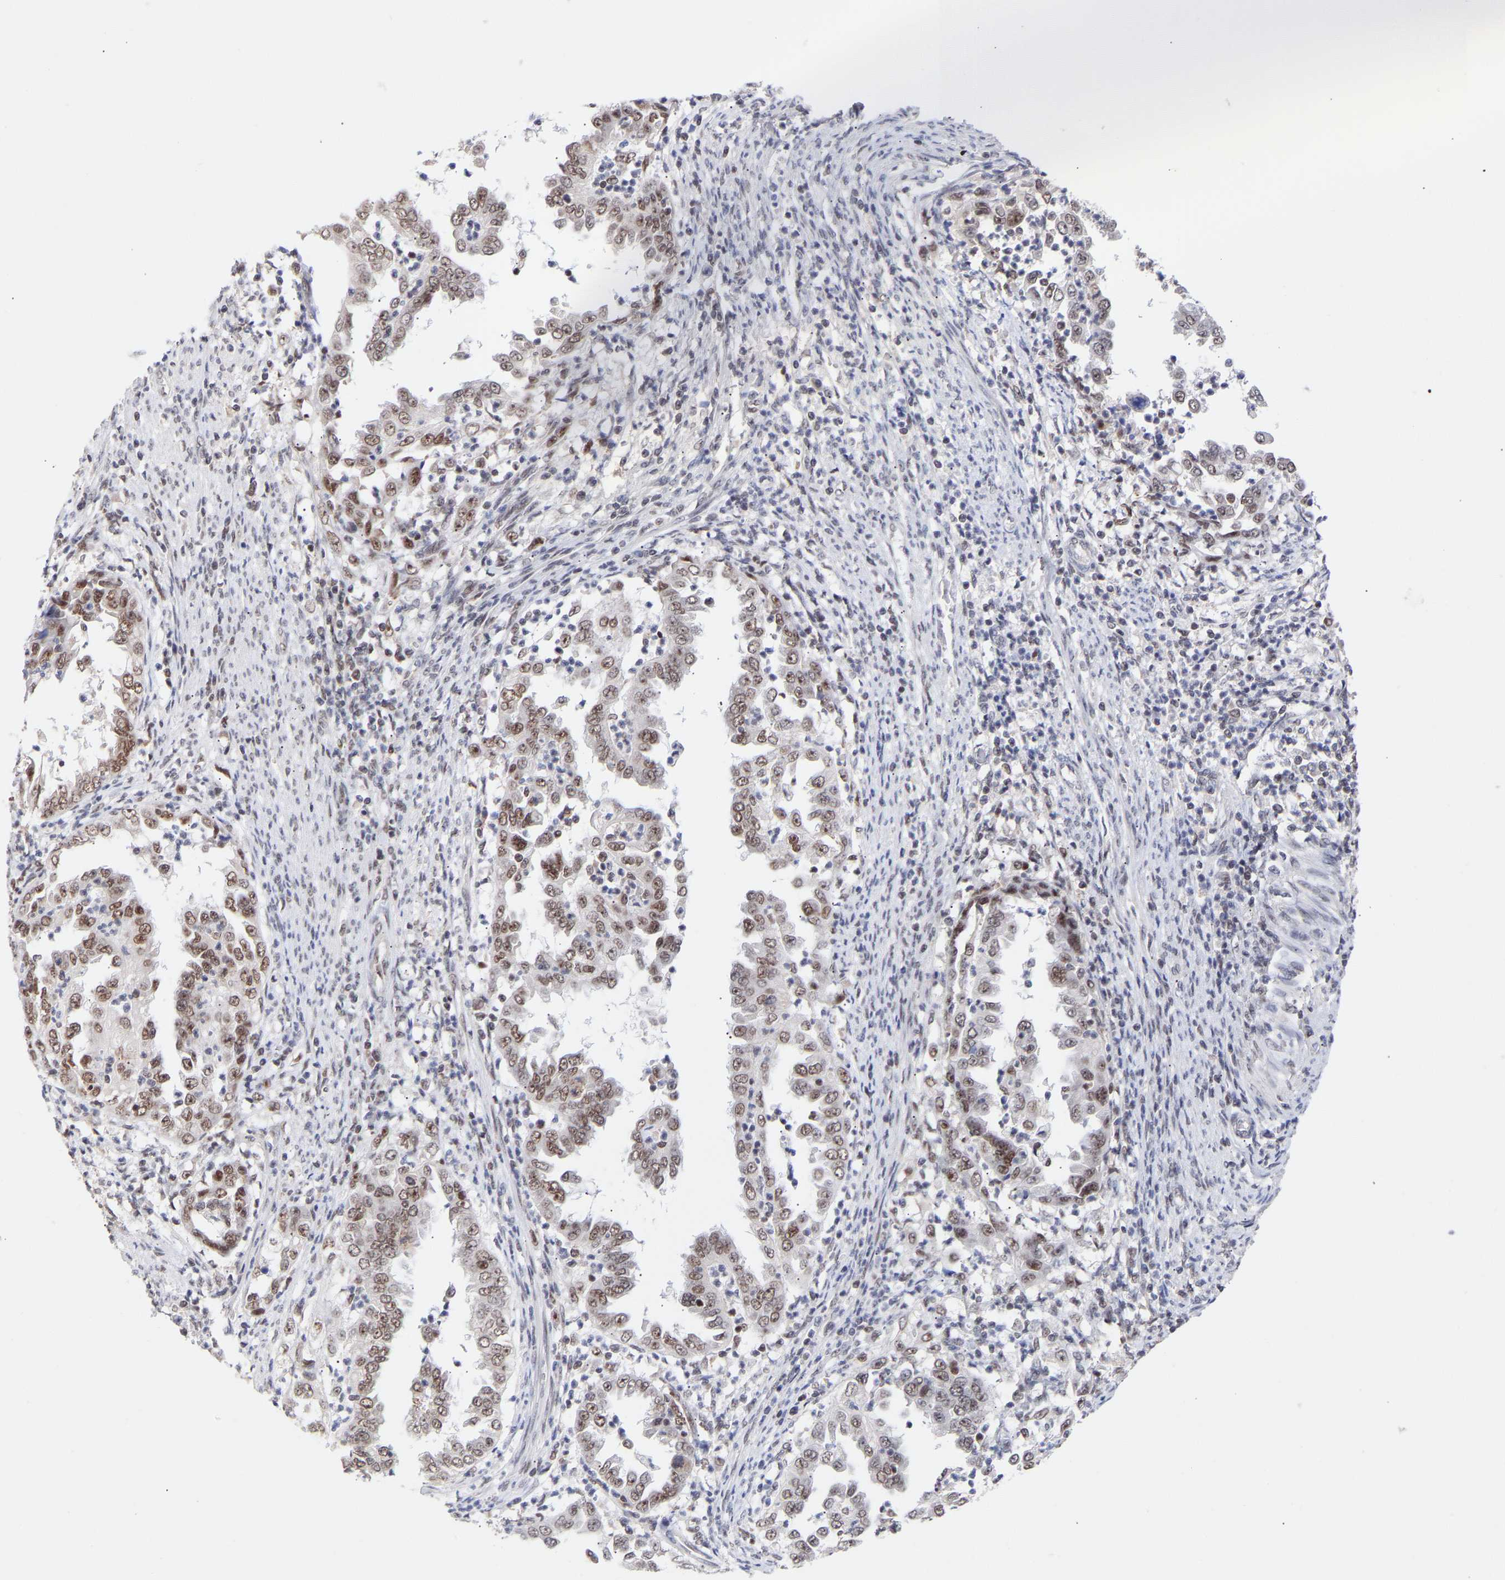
{"staining": {"intensity": "weak", "quantity": ">75%", "location": "nuclear"}, "tissue": "endometrial cancer", "cell_type": "Tumor cells", "image_type": "cancer", "snomed": [{"axis": "morphology", "description": "Adenocarcinoma, NOS"}, {"axis": "topography", "description": "Endometrium"}], "caption": "Endometrial cancer stained with a brown dye demonstrates weak nuclear positive staining in about >75% of tumor cells.", "gene": "RBM15", "patient": {"sex": "female", "age": 85}}